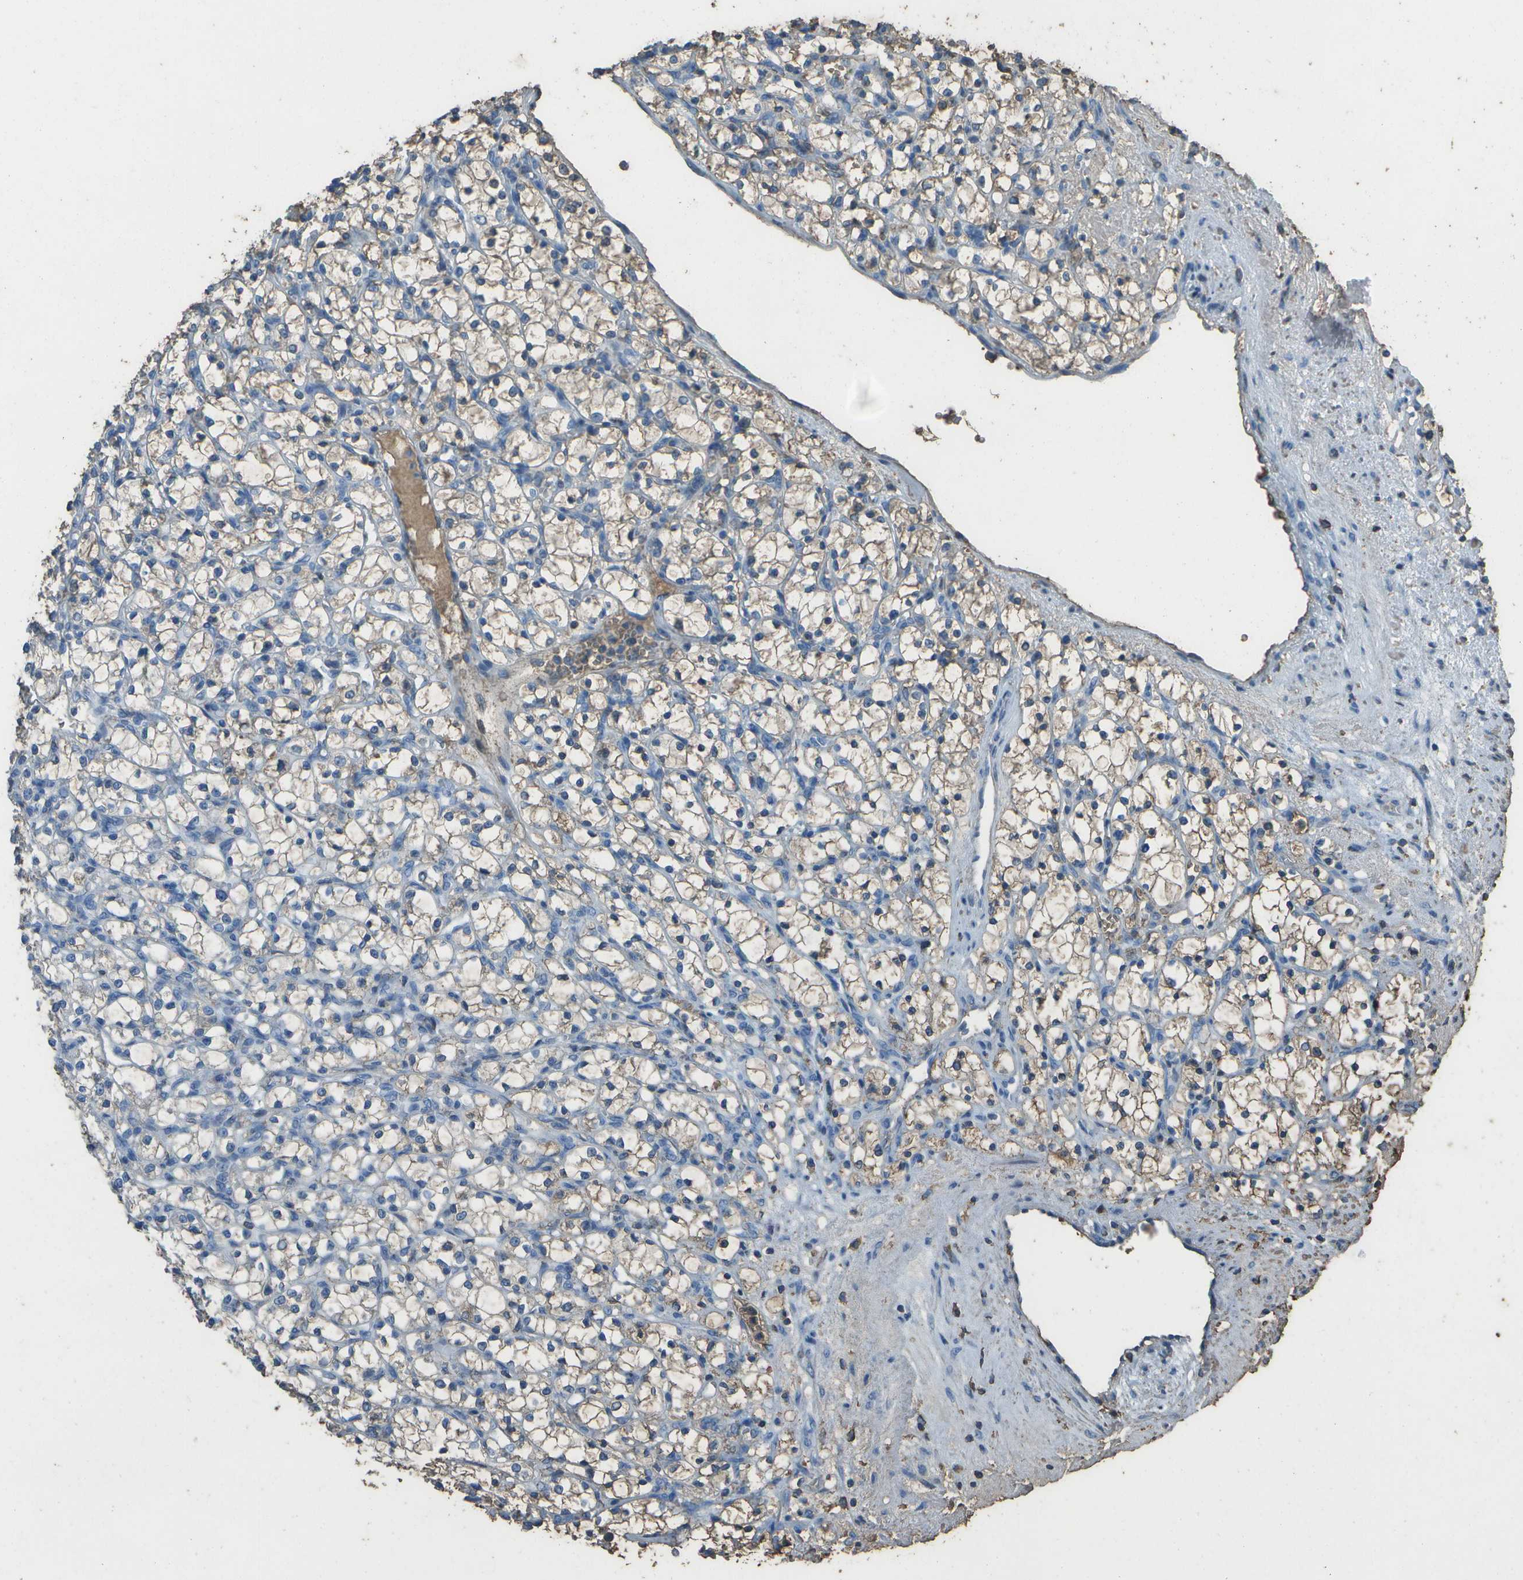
{"staining": {"intensity": "weak", "quantity": ">75%", "location": "cytoplasmic/membranous"}, "tissue": "renal cancer", "cell_type": "Tumor cells", "image_type": "cancer", "snomed": [{"axis": "morphology", "description": "Adenocarcinoma, NOS"}, {"axis": "topography", "description": "Kidney"}], "caption": "DAB immunohistochemical staining of human adenocarcinoma (renal) reveals weak cytoplasmic/membranous protein expression in about >75% of tumor cells.", "gene": "CYP4F11", "patient": {"sex": "female", "age": 69}}